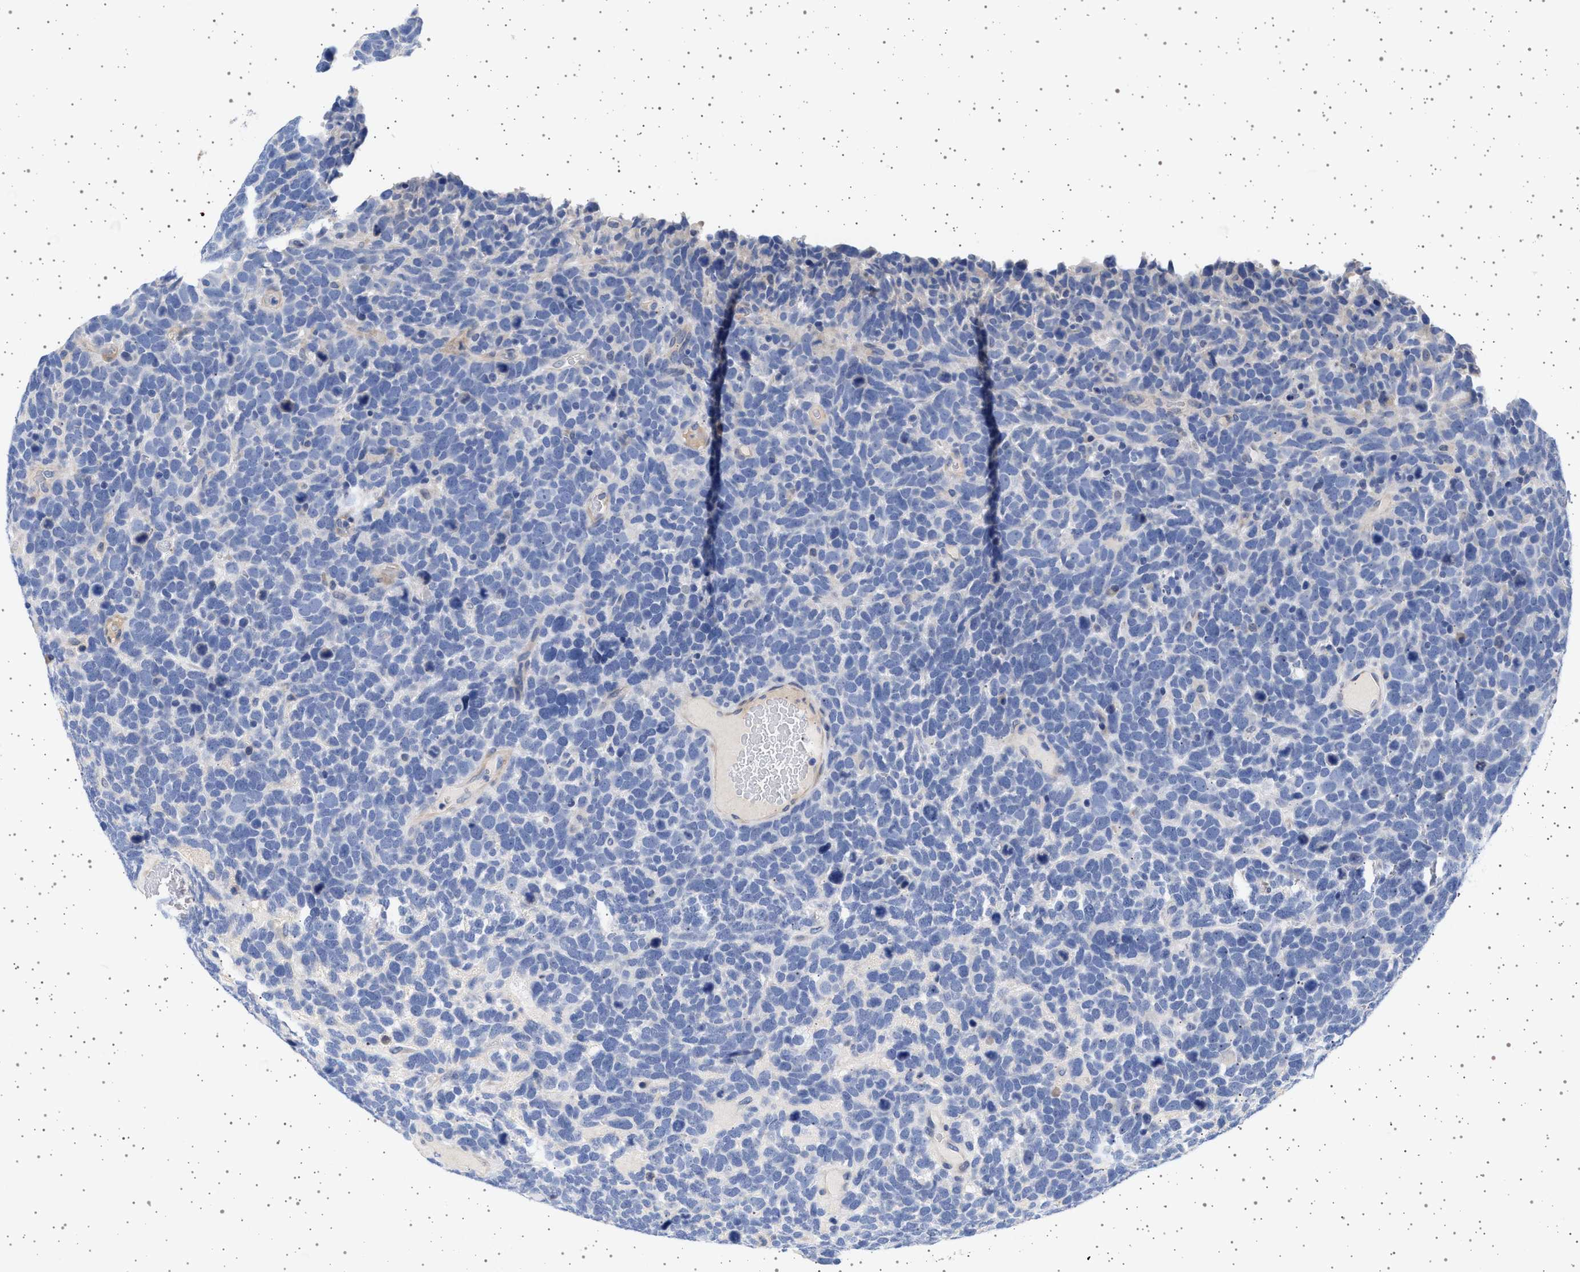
{"staining": {"intensity": "negative", "quantity": "none", "location": "none"}, "tissue": "urothelial cancer", "cell_type": "Tumor cells", "image_type": "cancer", "snomed": [{"axis": "morphology", "description": "Urothelial carcinoma, High grade"}, {"axis": "topography", "description": "Urinary bladder"}], "caption": "The image exhibits no significant expression in tumor cells of urothelial cancer.", "gene": "TRMT10B", "patient": {"sex": "female", "age": 82}}